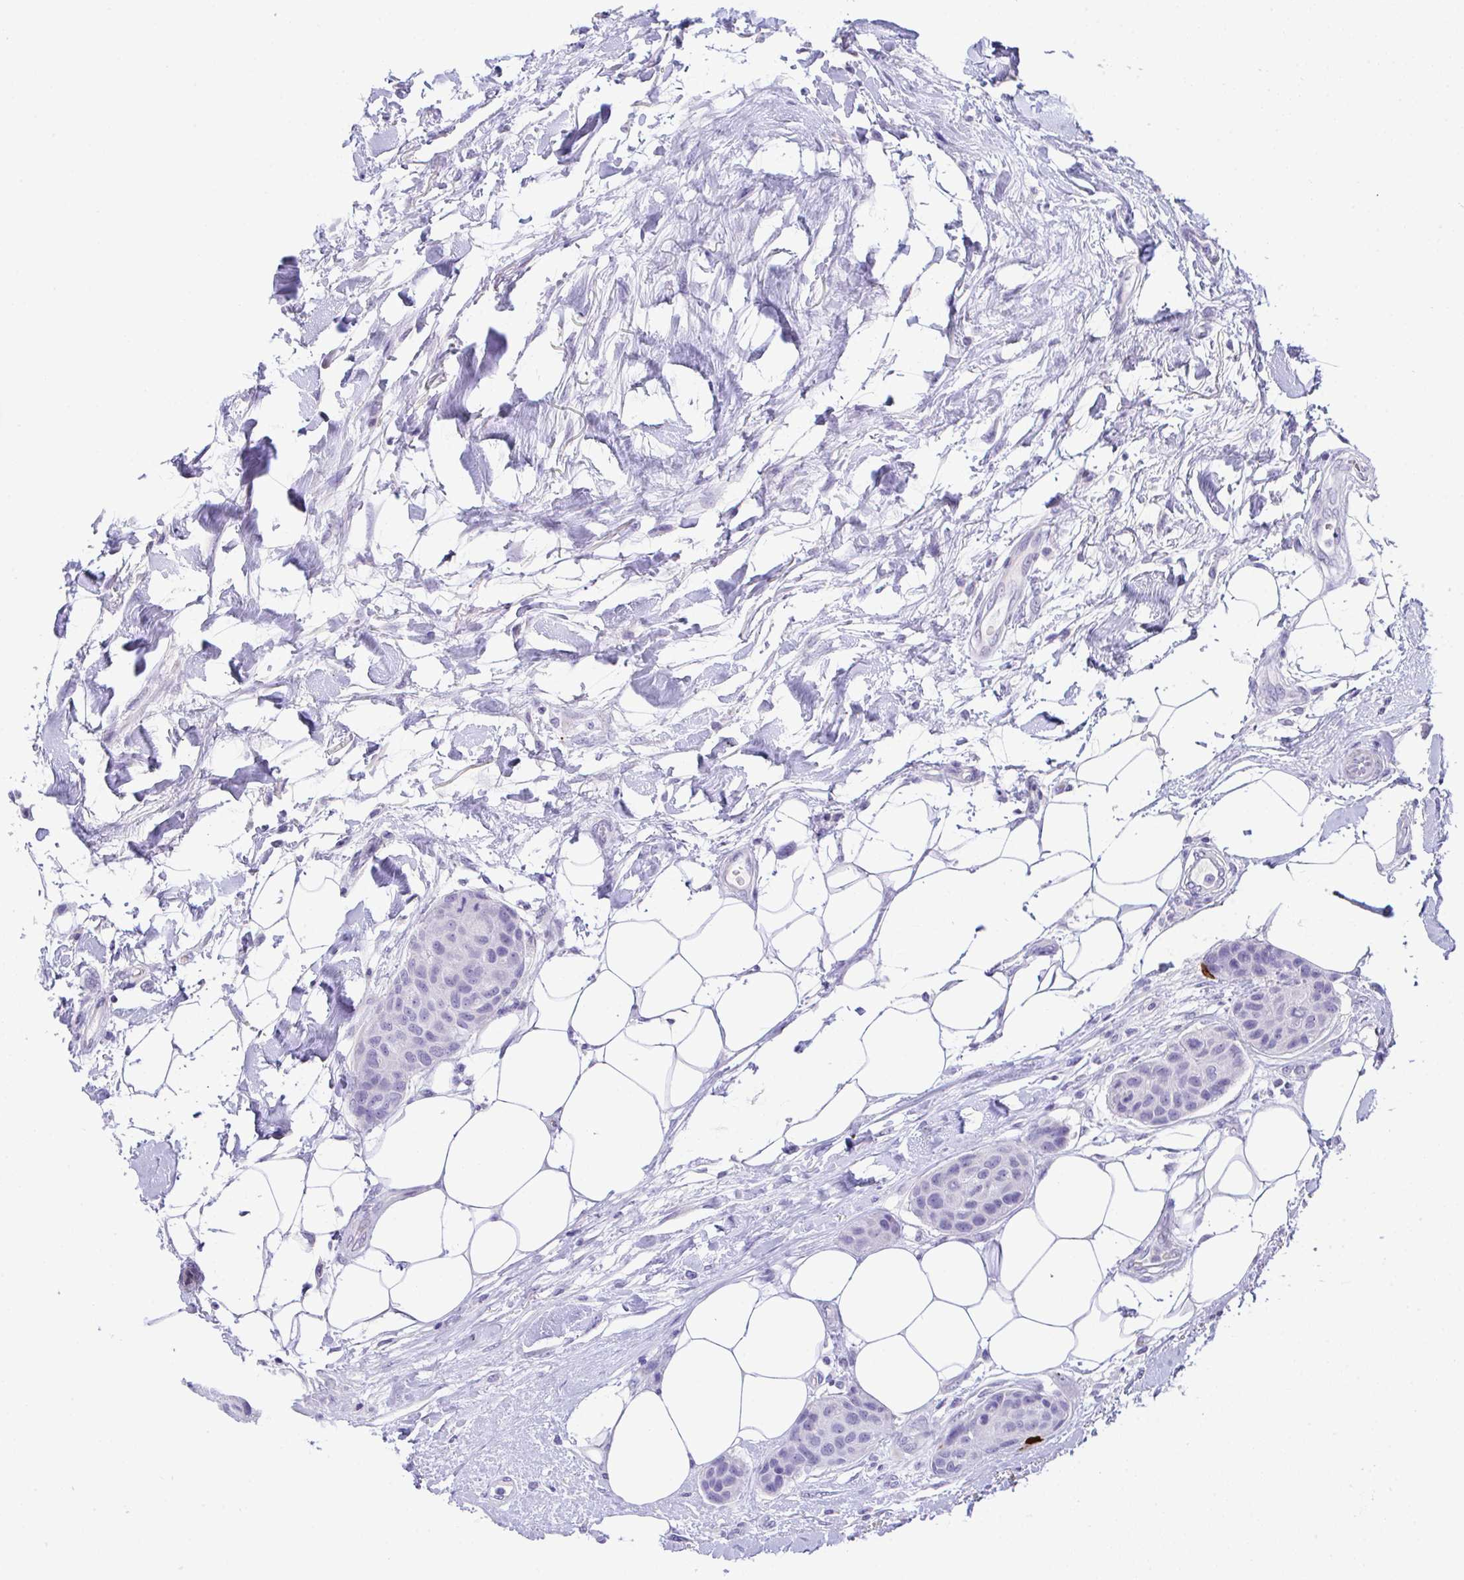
{"staining": {"intensity": "negative", "quantity": "none", "location": "none"}, "tissue": "breast cancer", "cell_type": "Tumor cells", "image_type": "cancer", "snomed": [{"axis": "morphology", "description": "Duct carcinoma"}, {"axis": "topography", "description": "Breast"}, {"axis": "topography", "description": "Lymph node"}], "caption": "There is no significant expression in tumor cells of breast cancer.", "gene": "KMT2E", "patient": {"sex": "female", "age": 80}}